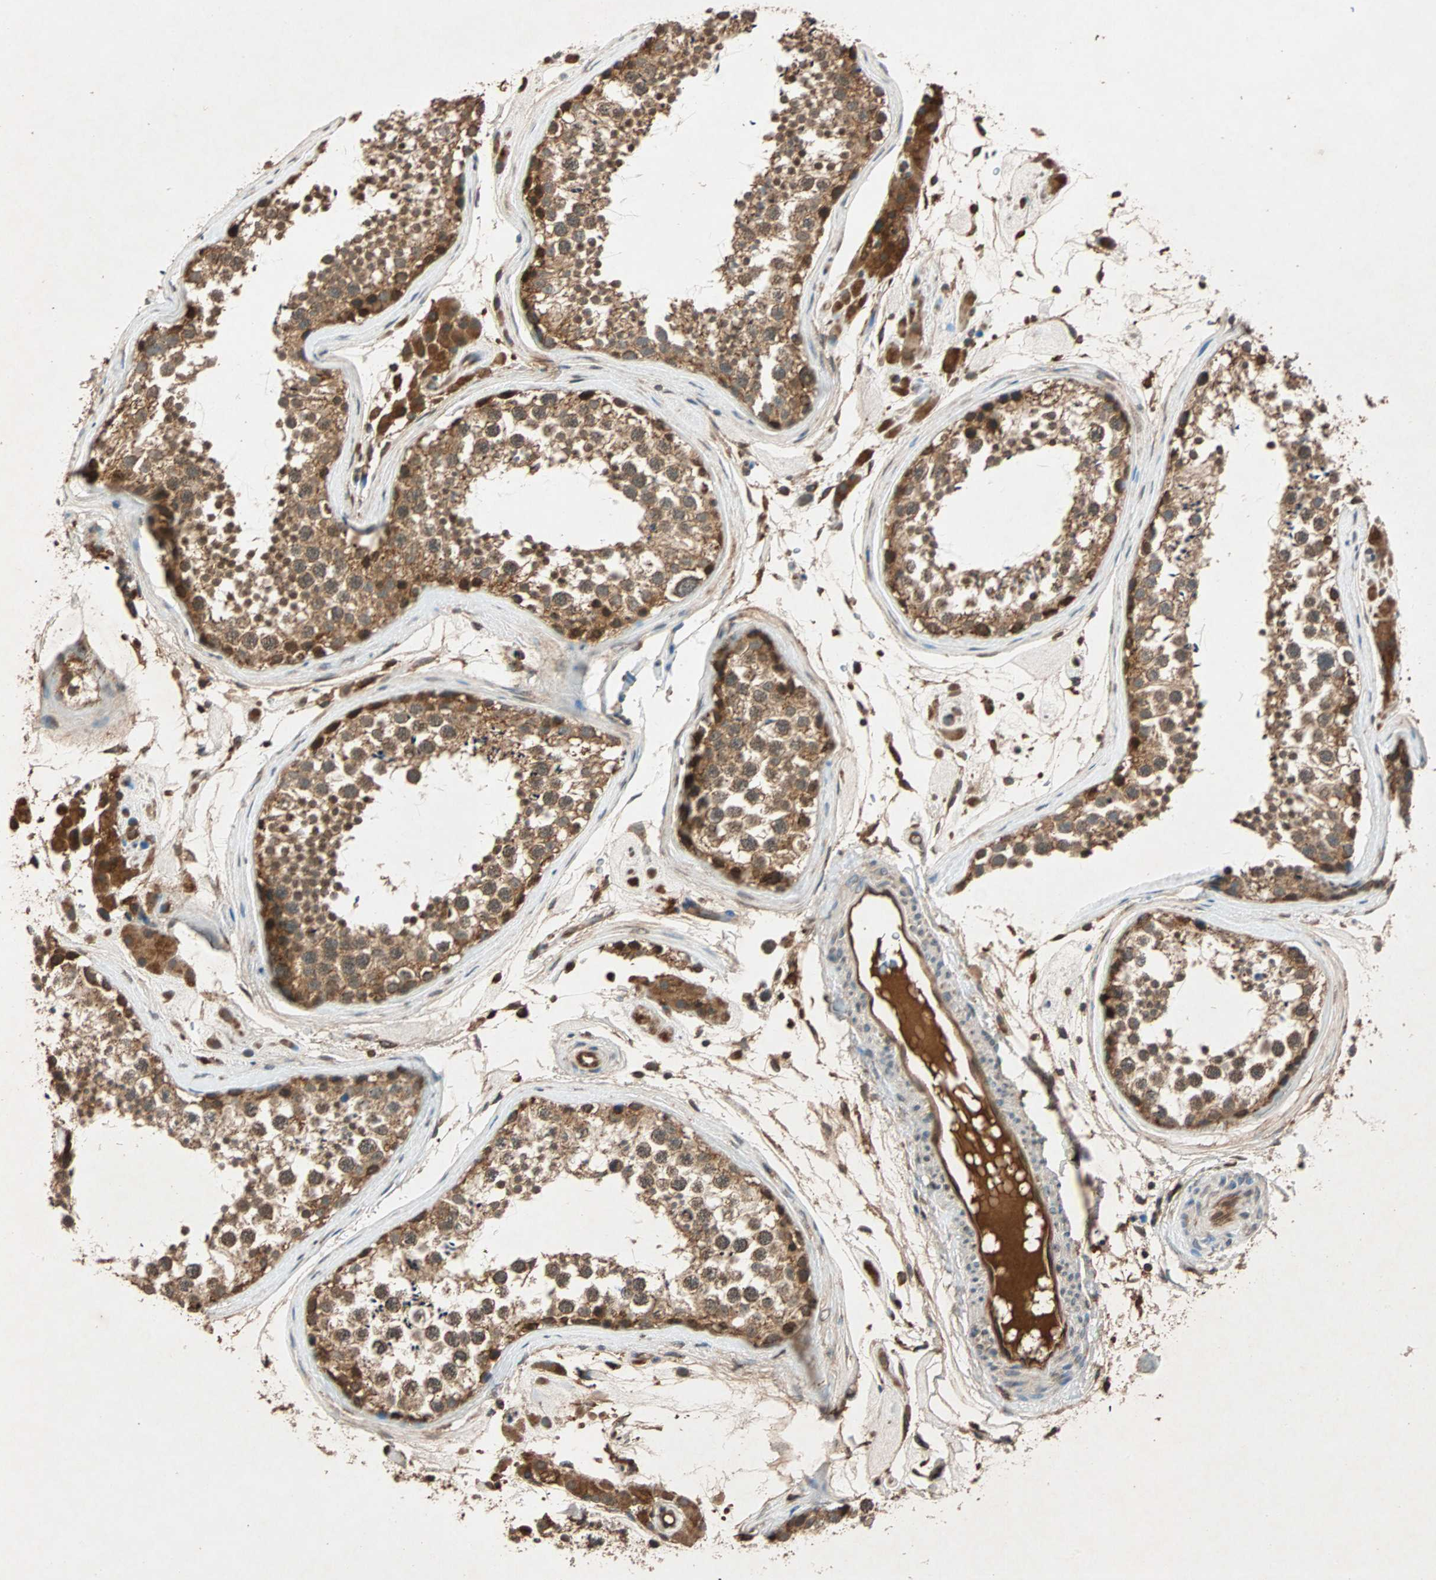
{"staining": {"intensity": "moderate", "quantity": ">75%", "location": "cytoplasmic/membranous"}, "tissue": "testis", "cell_type": "Cells in seminiferous ducts", "image_type": "normal", "snomed": [{"axis": "morphology", "description": "Normal tissue, NOS"}, {"axis": "topography", "description": "Testis"}], "caption": "Testis stained with IHC reveals moderate cytoplasmic/membranous staining in about >75% of cells in seminiferous ducts.", "gene": "MAPK1", "patient": {"sex": "male", "age": 46}}